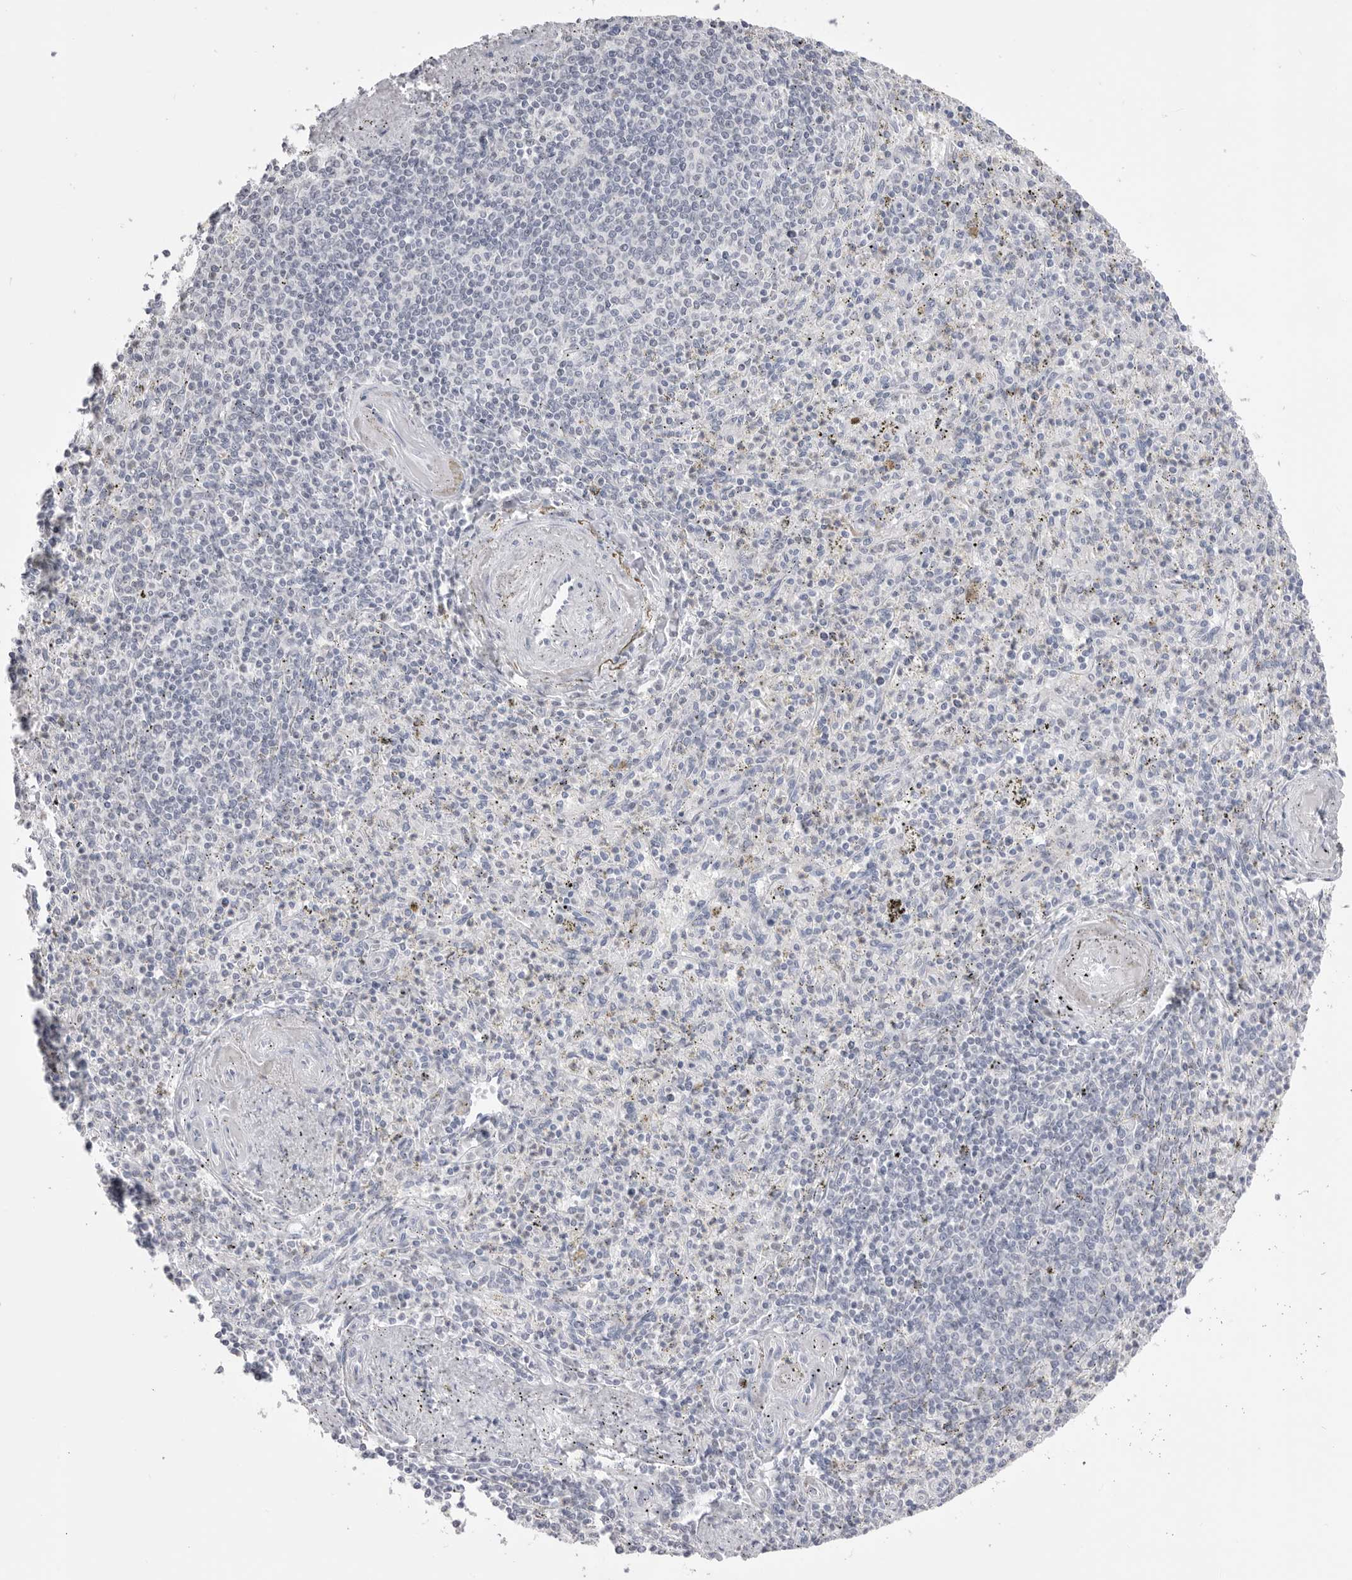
{"staining": {"intensity": "negative", "quantity": "none", "location": "none"}, "tissue": "spleen", "cell_type": "Cells in red pulp", "image_type": "normal", "snomed": [{"axis": "morphology", "description": "Normal tissue, NOS"}, {"axis": "topography", "description": "Spleen"}], "caption": "IHC of benign human spleen exhibits no expression in cells in red pulp.", "gene": "ZBTB7B", "patient": {"sex": "male", "age": 72}}